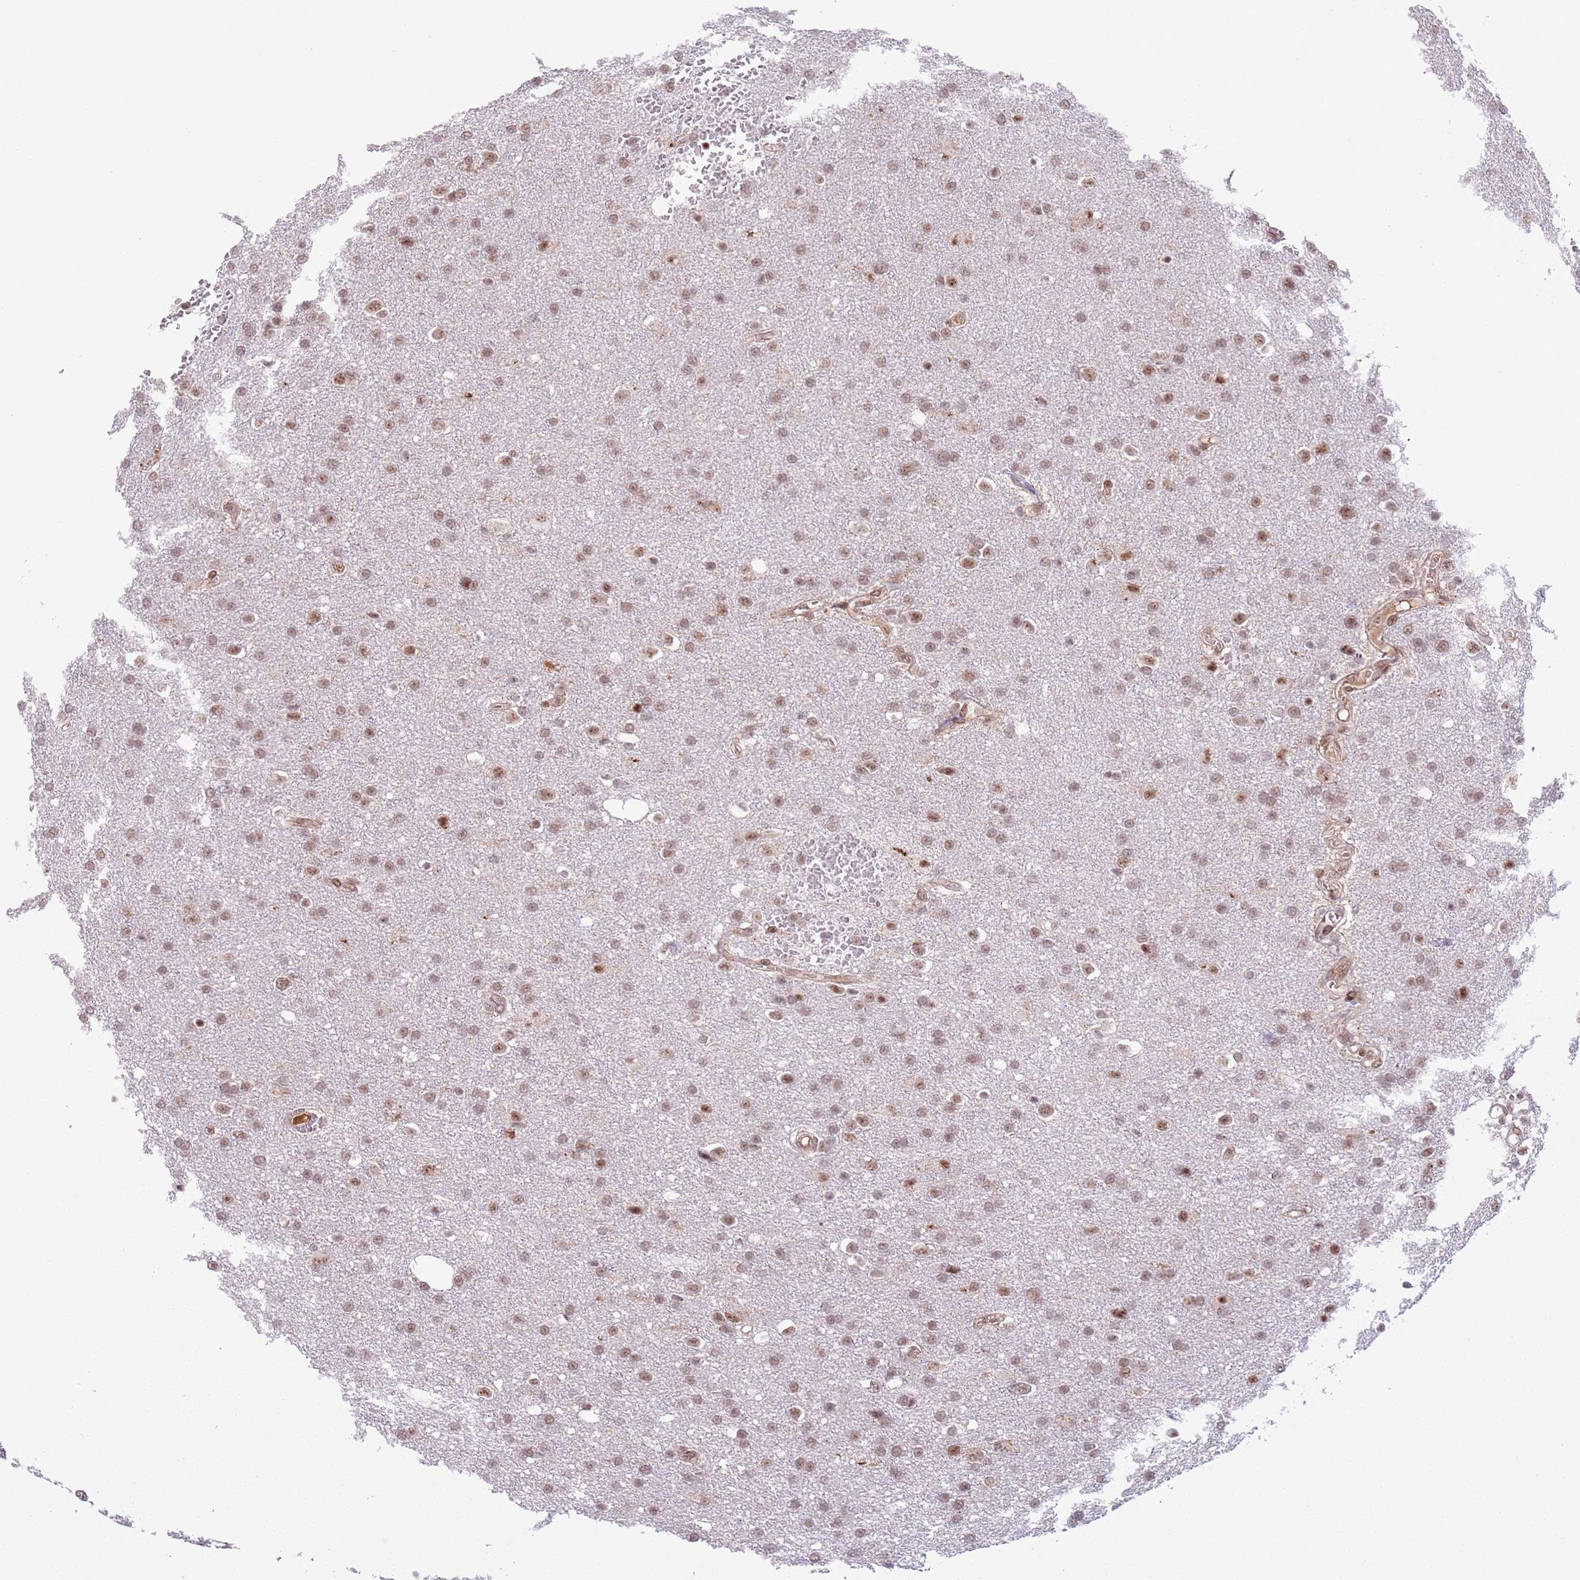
{"staining": {"intensity": "moderate", "quantity": ">75%", "location": "nuclear"}, "tissue": "glioma", "cell_type": "Tumor cells", "image_type": "cancer", "snomed": [{"axis": "morphology", "description": "Glioma, malignant, Low grade"}, {"axis": "topography", "description": "Brain"}], "caption": "Tumor cells exhibit moderate nuclear positivity in approximately >75% of cells in glioma.", "gene": "SIPA1L3", "patient": {"sex": "female", "age": 32}}